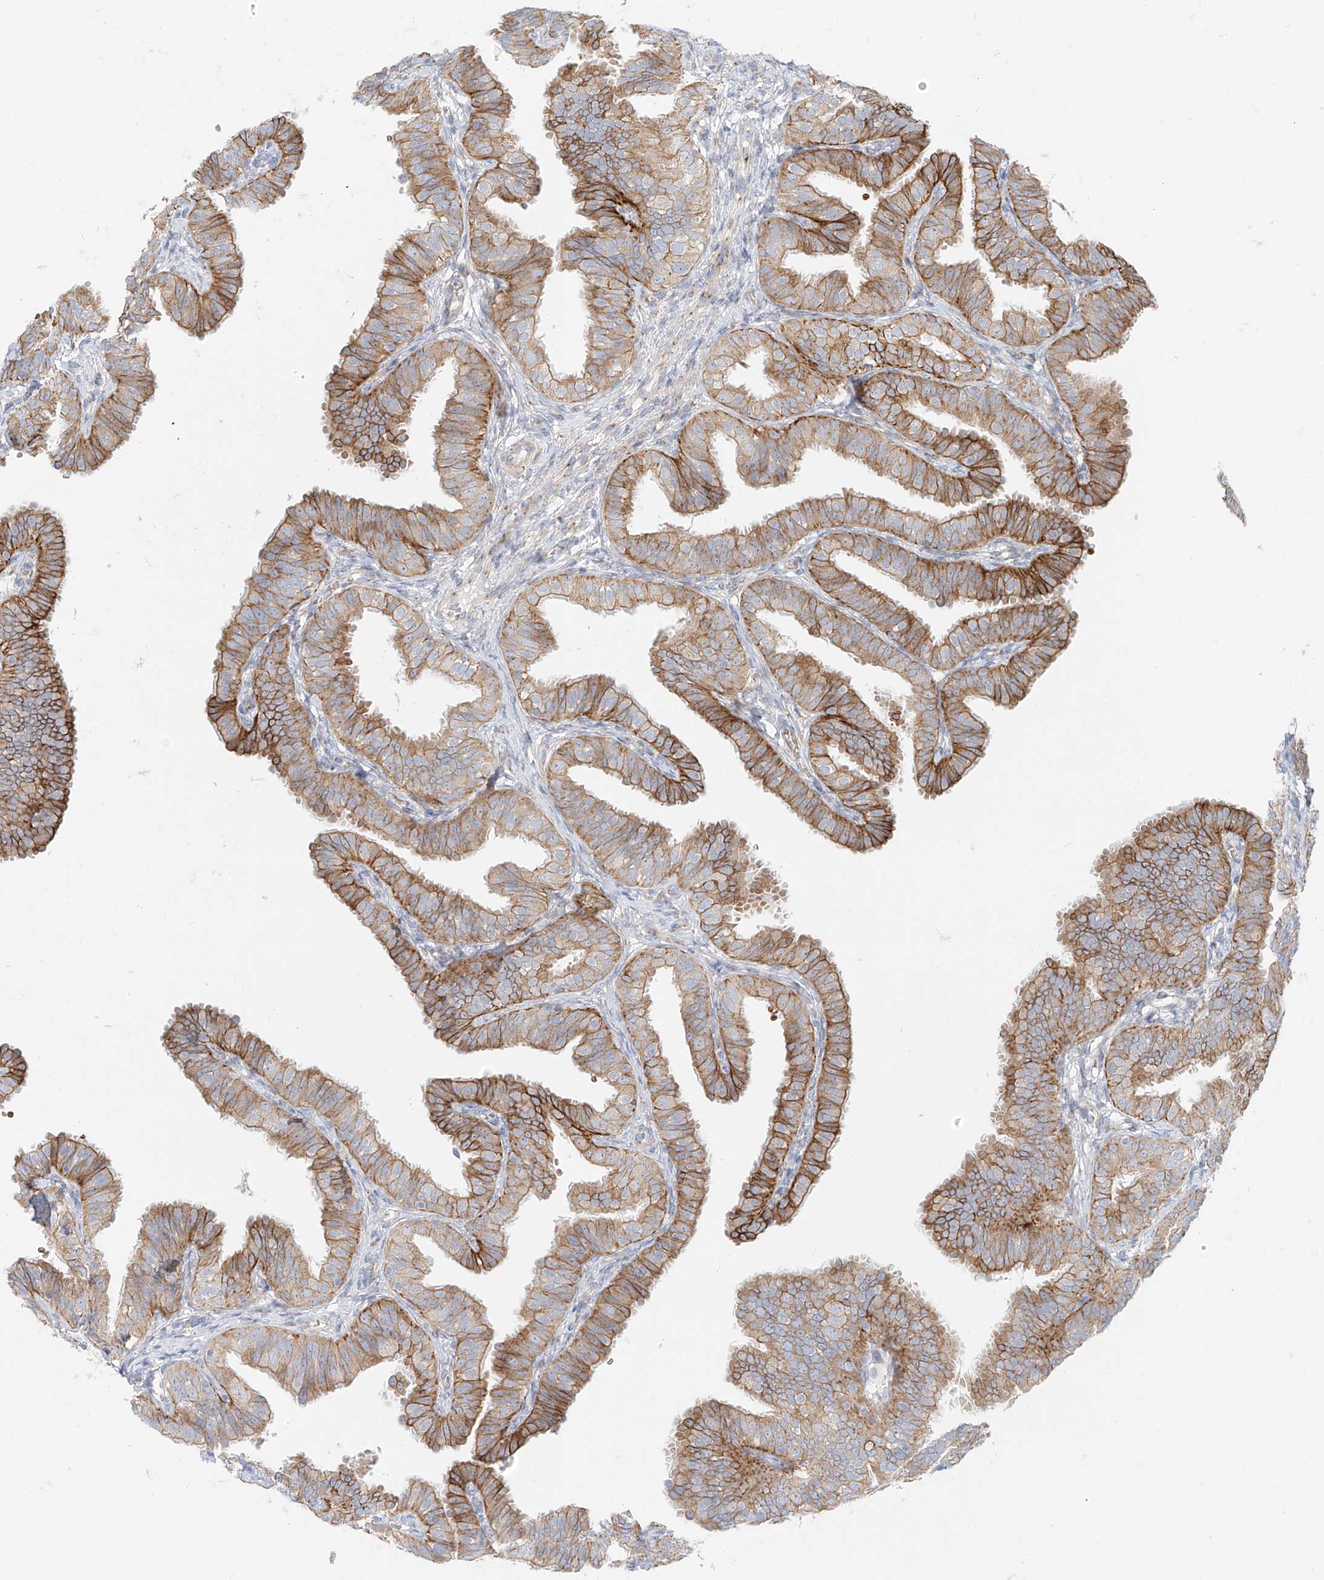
{"staining": {"intensity": "strong", "quantity": "25%-75%", "location": "cytoplasmic/membranous"}, "tissue": "fallopian tube", "cell_type": "Glandular cells", "image_type": "normal", "snomed": [{"axis": "morphology", "description": "Normal tissue, NOS"}, {"axis": "topography", "description": "Fallopian tube"}], "caption": "This is a histology image of IHC staining of normal fallopian tube, which shows strong staining in the cytoplasmic/membranous of glandular cells.", "gene": "EIPR1", "patient": {"sex": "female", "age": 35}}